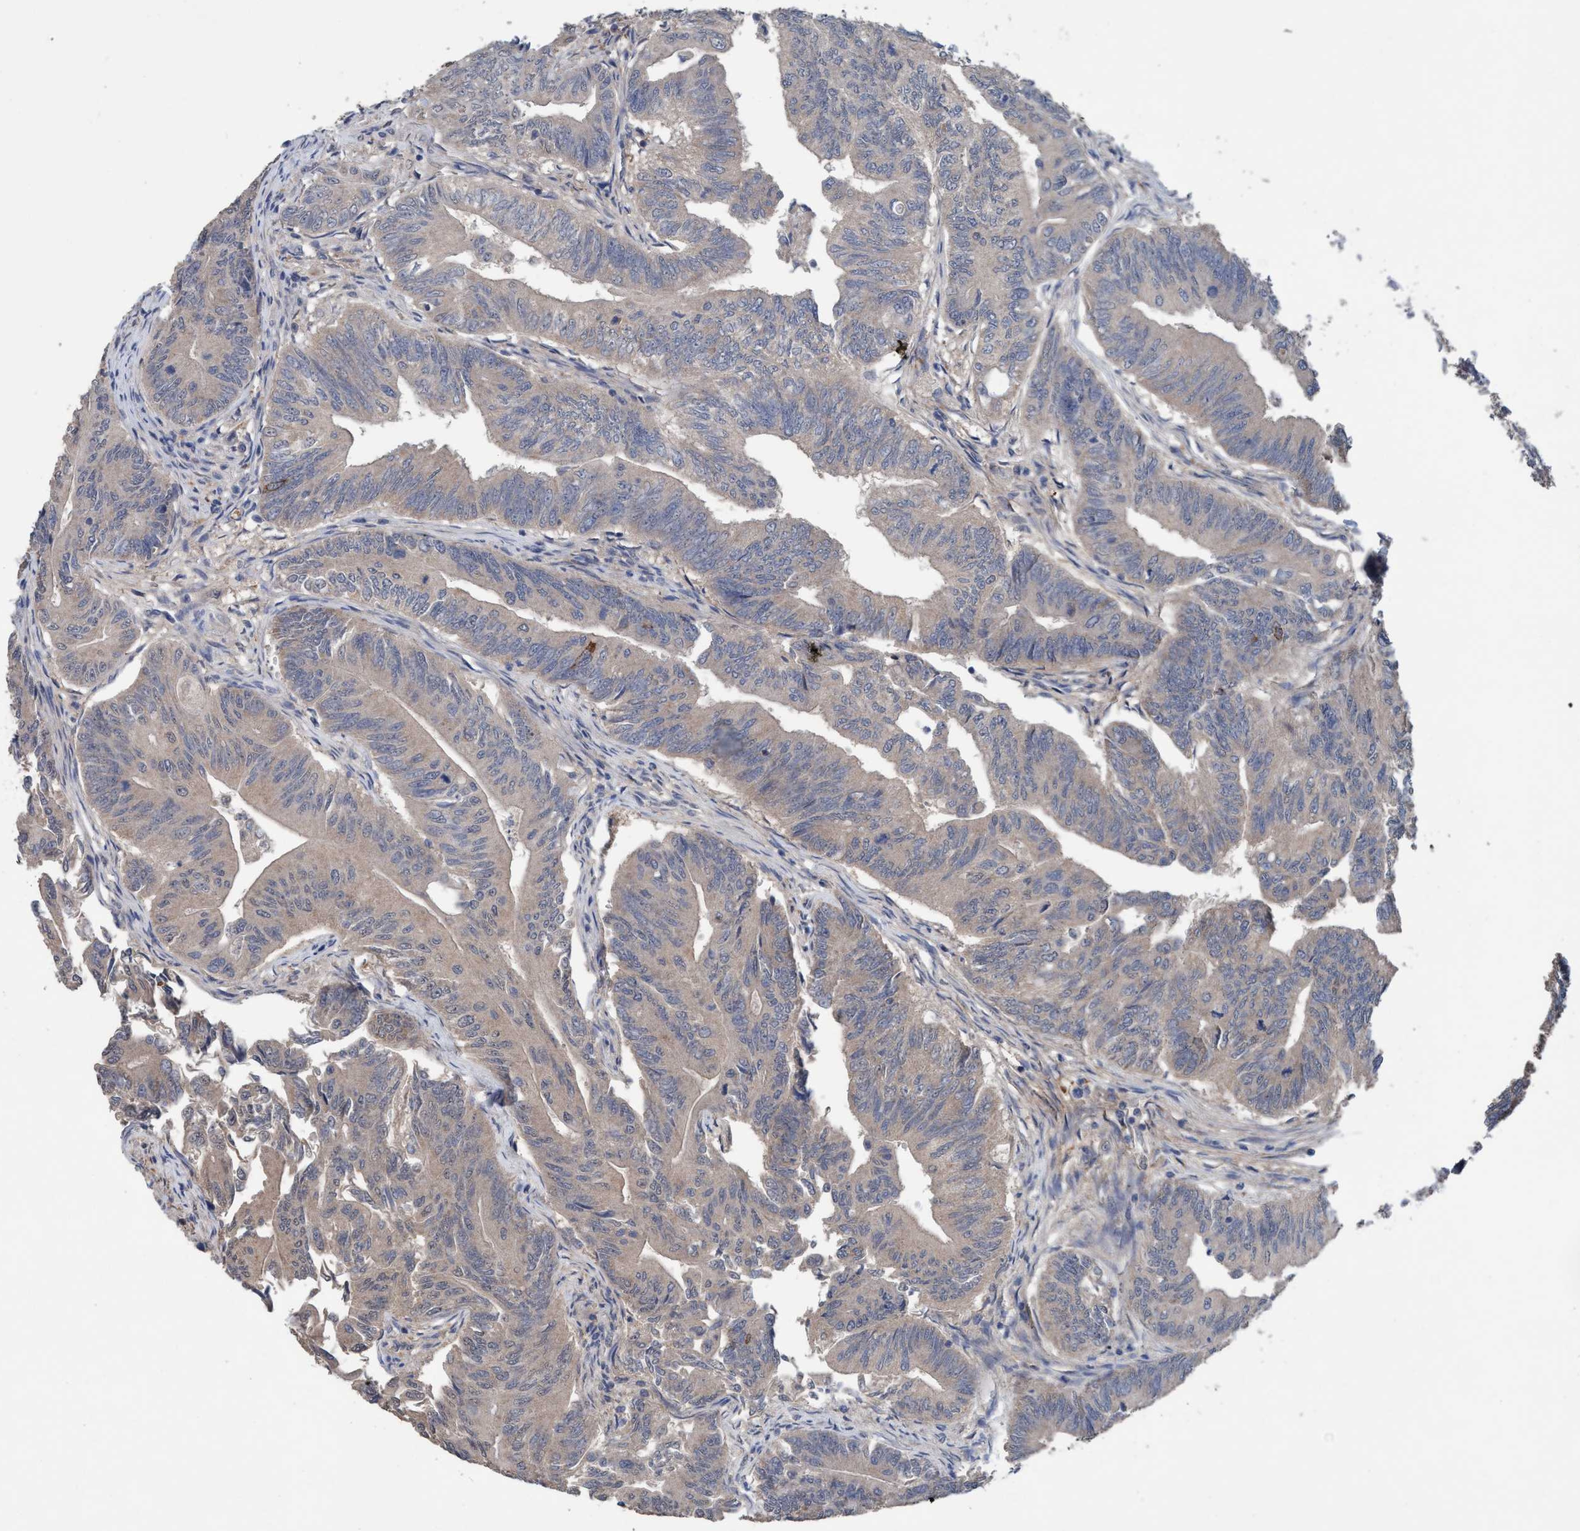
{"staining": {"intensity": "weak", "quantity": "<25%", "location": "cytoplasmic/membranous"}, "tissue": "colorectal cancer", "cell_type": "Tumor cells", "image_type": "cancer", "snomed": [{"axis": "morphology", "description": "Adenoma, NOS"}, {"axis": "morphology", "description": "Adenocarcinoma, NOS"}, {"axis": "topography", "description": "Colon"}], "caption": "Tumor cells are negative for protein expression in human colorectal cancer (adenocarcinoma).", "gene": "GLOD4", "patient": {"sex": "male", "age": 79}}